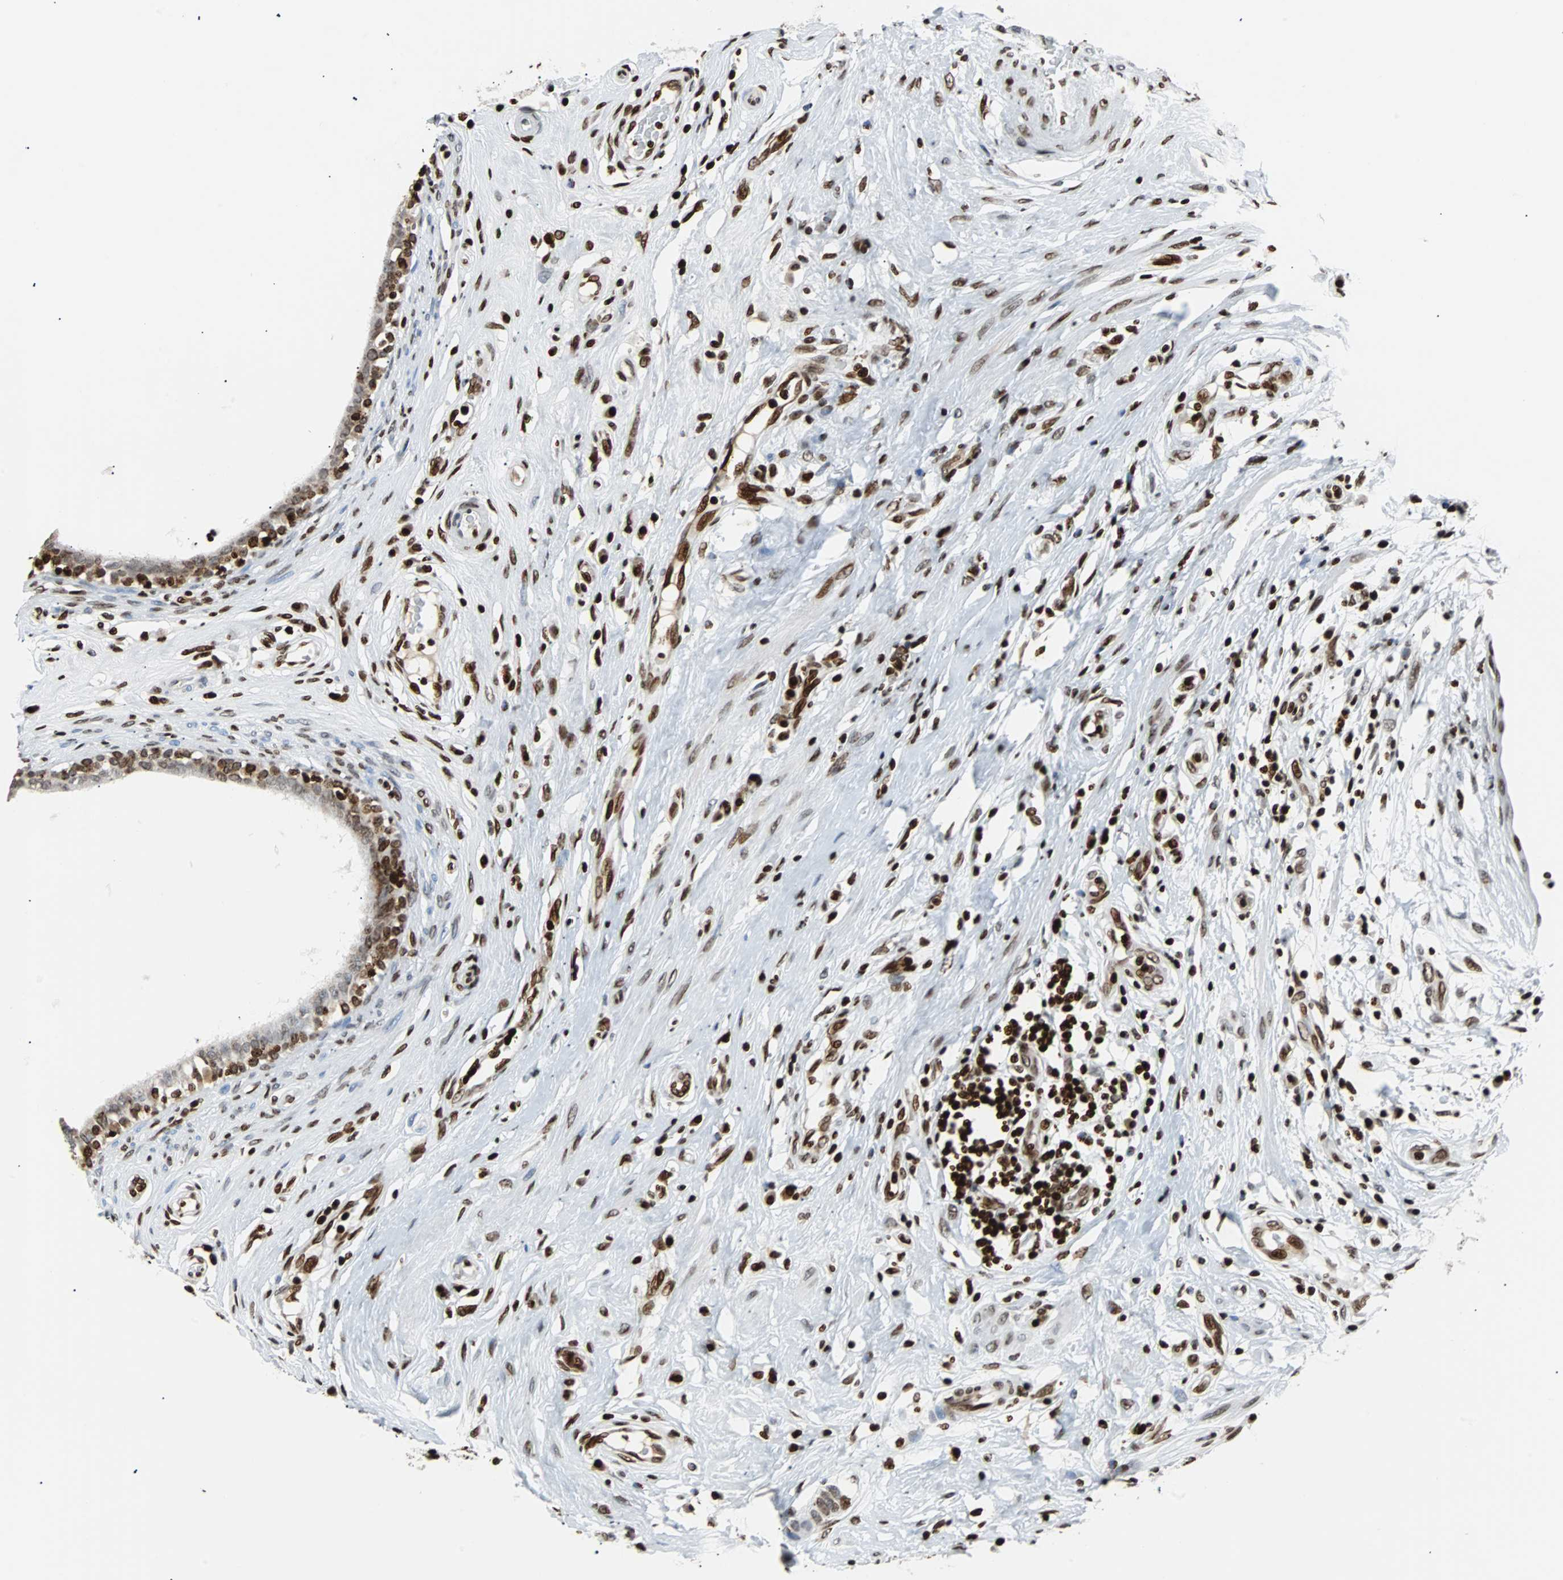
{"staining": {"intensity": "moderate", "quantity": ">75%", "location": "nuclear"}, "tissue": "epididymis", "cell_type": "Glandular cells", "image_type": "normal", "snomed": [{"axis": "morphology", "description": "Normal tissue, NOS"}, {"axis": "morphology", "description": "Inflammation, NOS"}, {"axis": "topography", "description": "Epididymis"}], "caption": "Immunohistochemistry staining of benign epididymis, which exhibits medium levels of moderate nuclear expression in about >75% of glandular cells indicating moderate nuclear protein expression. The staining was performed using DAB (brown) for protein detection and nuclei were counterstained in hematoxylin (blue).", "gene": "ZNF131", "patient": {"sex": "male", "age": 84}}